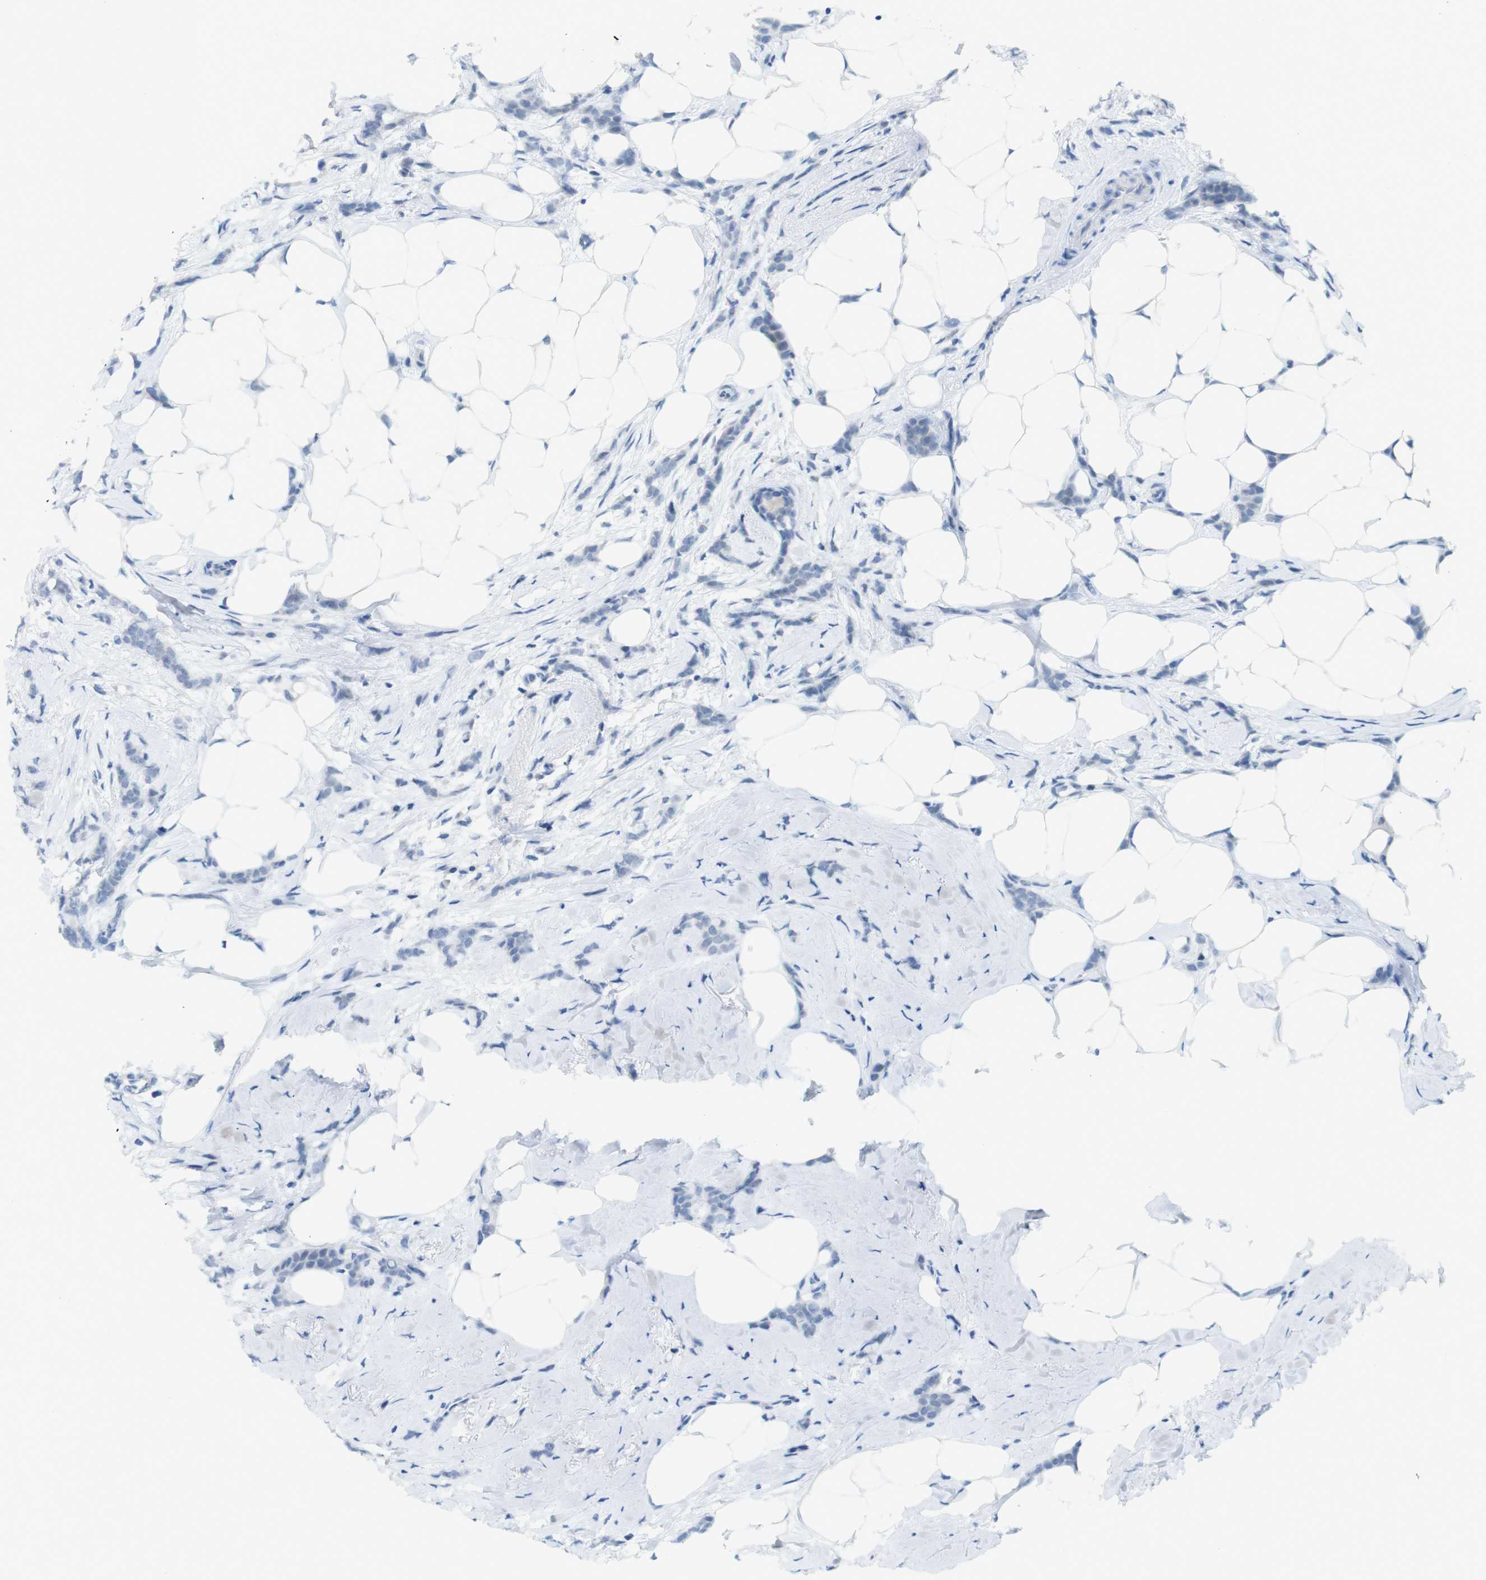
{"staining": {"intensity": "negative", "quantity": "none", "location": "none"}, "tissue": "breast cancer", "cell_type": "Tumor cells", "image_type": "cancer", "snomed": [{"axis": "morphology", "description": "Lobular carcinoma, in situ"}, {"axis": "morphology", "description": "Lobular carcinoma"}, {"axis": "topography", "description": "Breast"}], "caption": "This is a photomicrograph of immunohistochemistry staining of breast cancer (lobular carcinoma), which shows no expression in tumor cells. (DAB (3,3'-diaminobenzidine) IHC with hematoxylin counter stain).", "gene": "OPN1SW", "patient": {"sex": "female", "age": 41}}